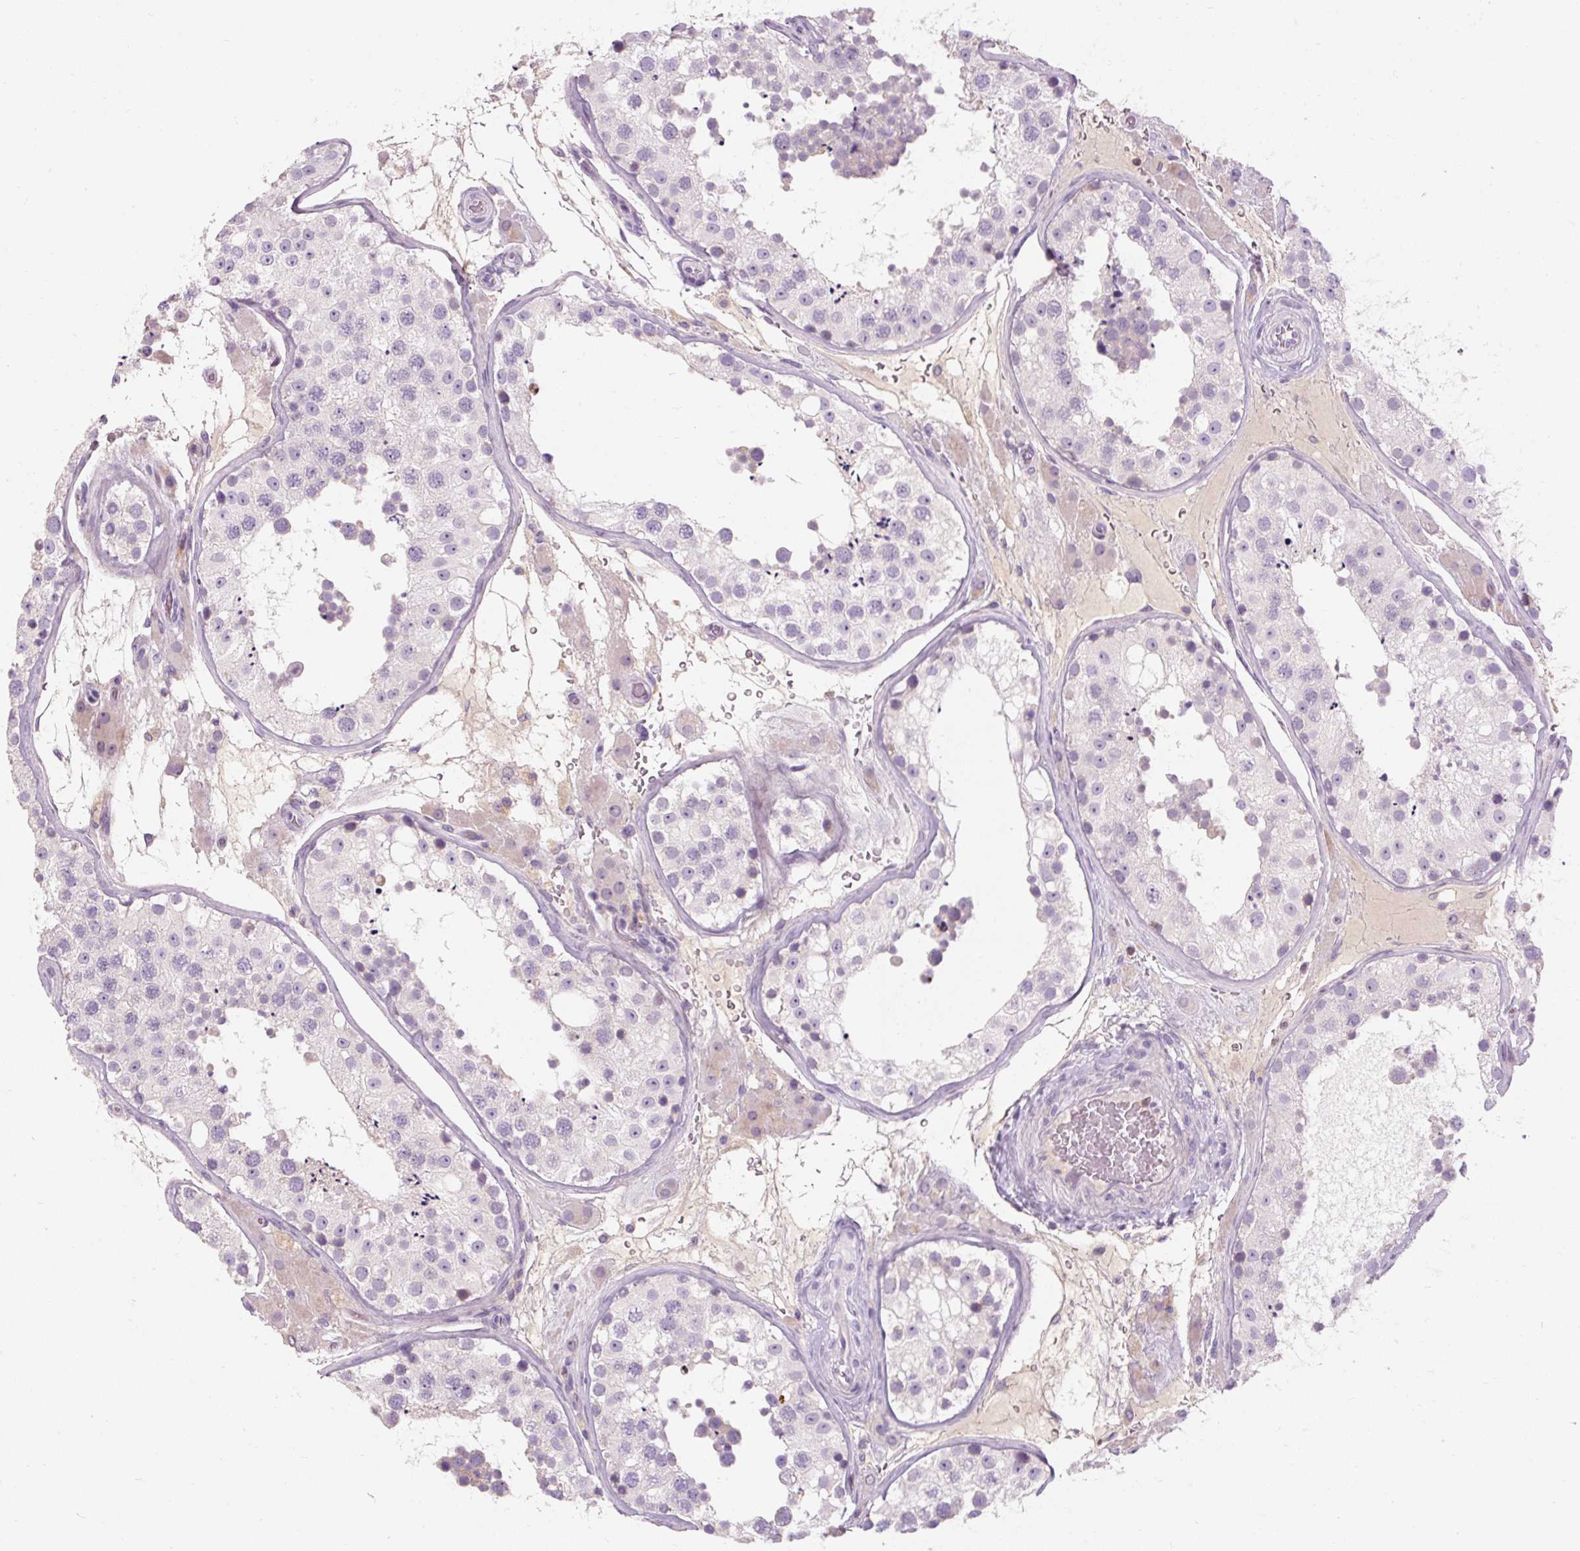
{"staining": {"intensity": "negative", "quantity": "none", "location": "none"}, "tissue": "testis", "cell_type": "Cells in seminiferous ducts", "image_type": "normal", "snomed": [{"axis": "morphology", "description": "Normal tissue, NOS"}, {"axis": "topography", "description": "Testis"}], "caption": "Immunohistochemistry micrograph of benign testis stained for a protein (brown), which displays no expression in cells in seminiferous ducts.", "gene": "TIGD2", "patient": {"sex": "male", "age": 26}}